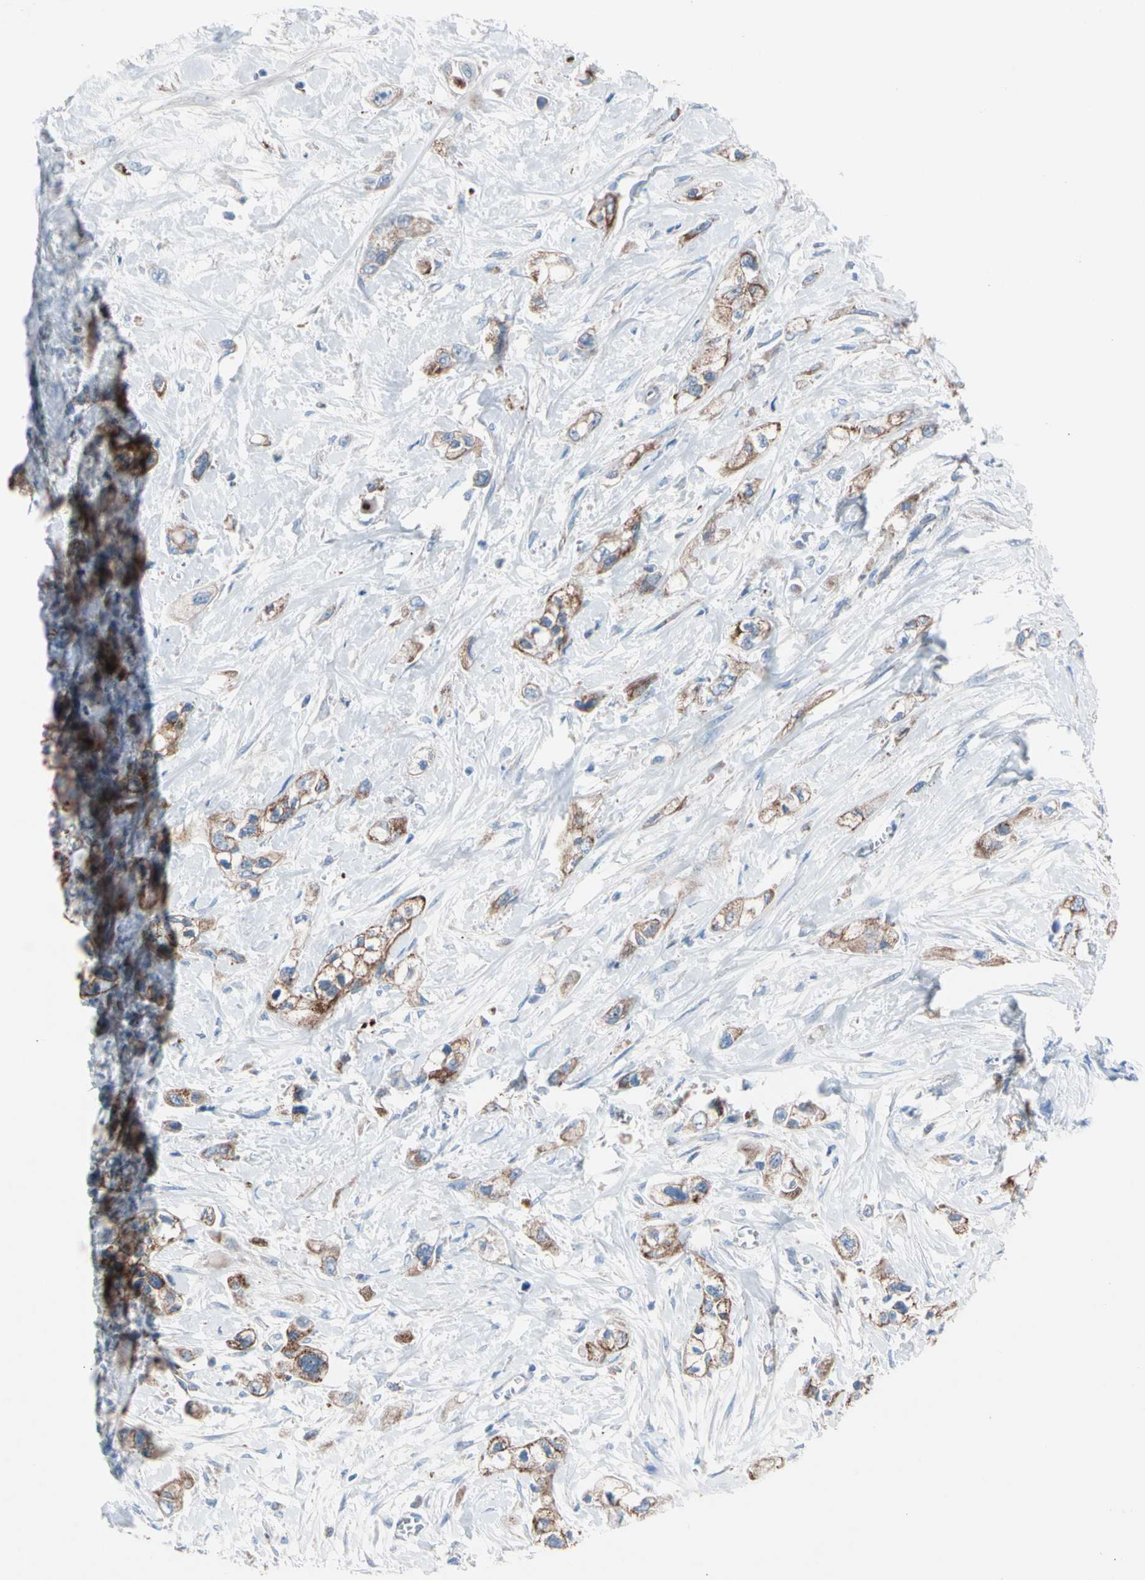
{"staining": {"intensity": "moderate", "quantity": ">75%", "location": "cytoplasmic/membranous"}, "tissue": "pancreatic cancer", "cell_type": "Tumor cells", "image_type": "cancer", "snomed": [{"axis": "morphology", "description": "Adenocarcinoma, NOS"}, {"axis": "topography", "description": "Pancreas"}], "caption": "This is a histology image of immunohistochemistry (IHC) staining of adenocarcinoma (pancreatic), which shows moderate expression in the cytoplasmic/membranous of tumor cells.", "gene": "HK1", "patient": {"sex": "male", "age": 74}}